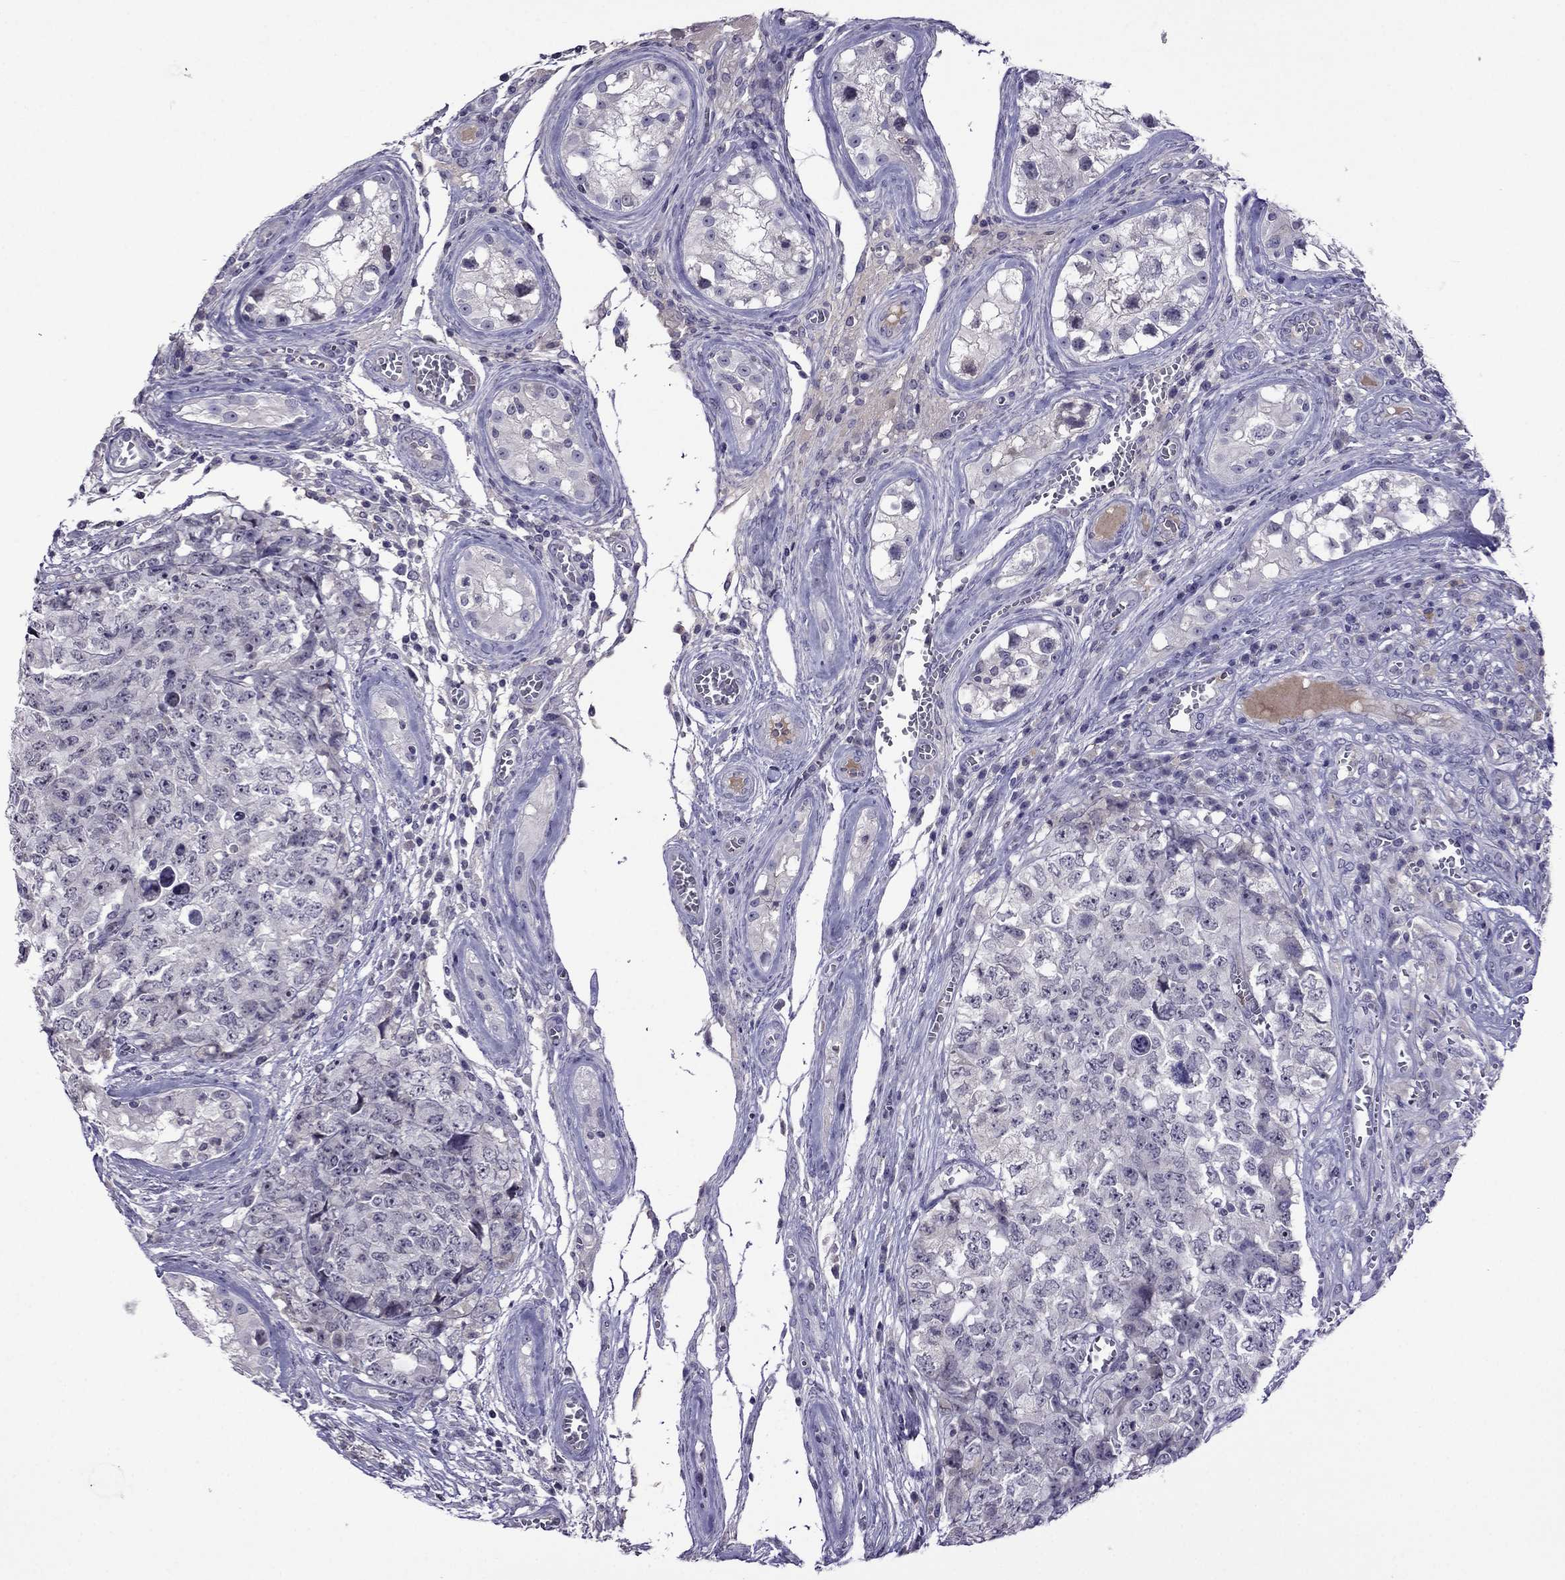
{"staining": {"intensity": "negative", "quantity": "none", "location": "none"}, "tissue": "testis cancer", "cell_type": "Tumor cells", "image_type": "cancer", "snomed": [{"axis": "morphology", "description": "Carcinoma, Embryonal, NOS"}, {"axis": "topography", "description": "Testis"}], "caption": "There is no significant staining in tumor cells of embryonal carcinoma (testis).", "gene": "SPTBN4", "patient": {"sex": "male", "age": 23}}